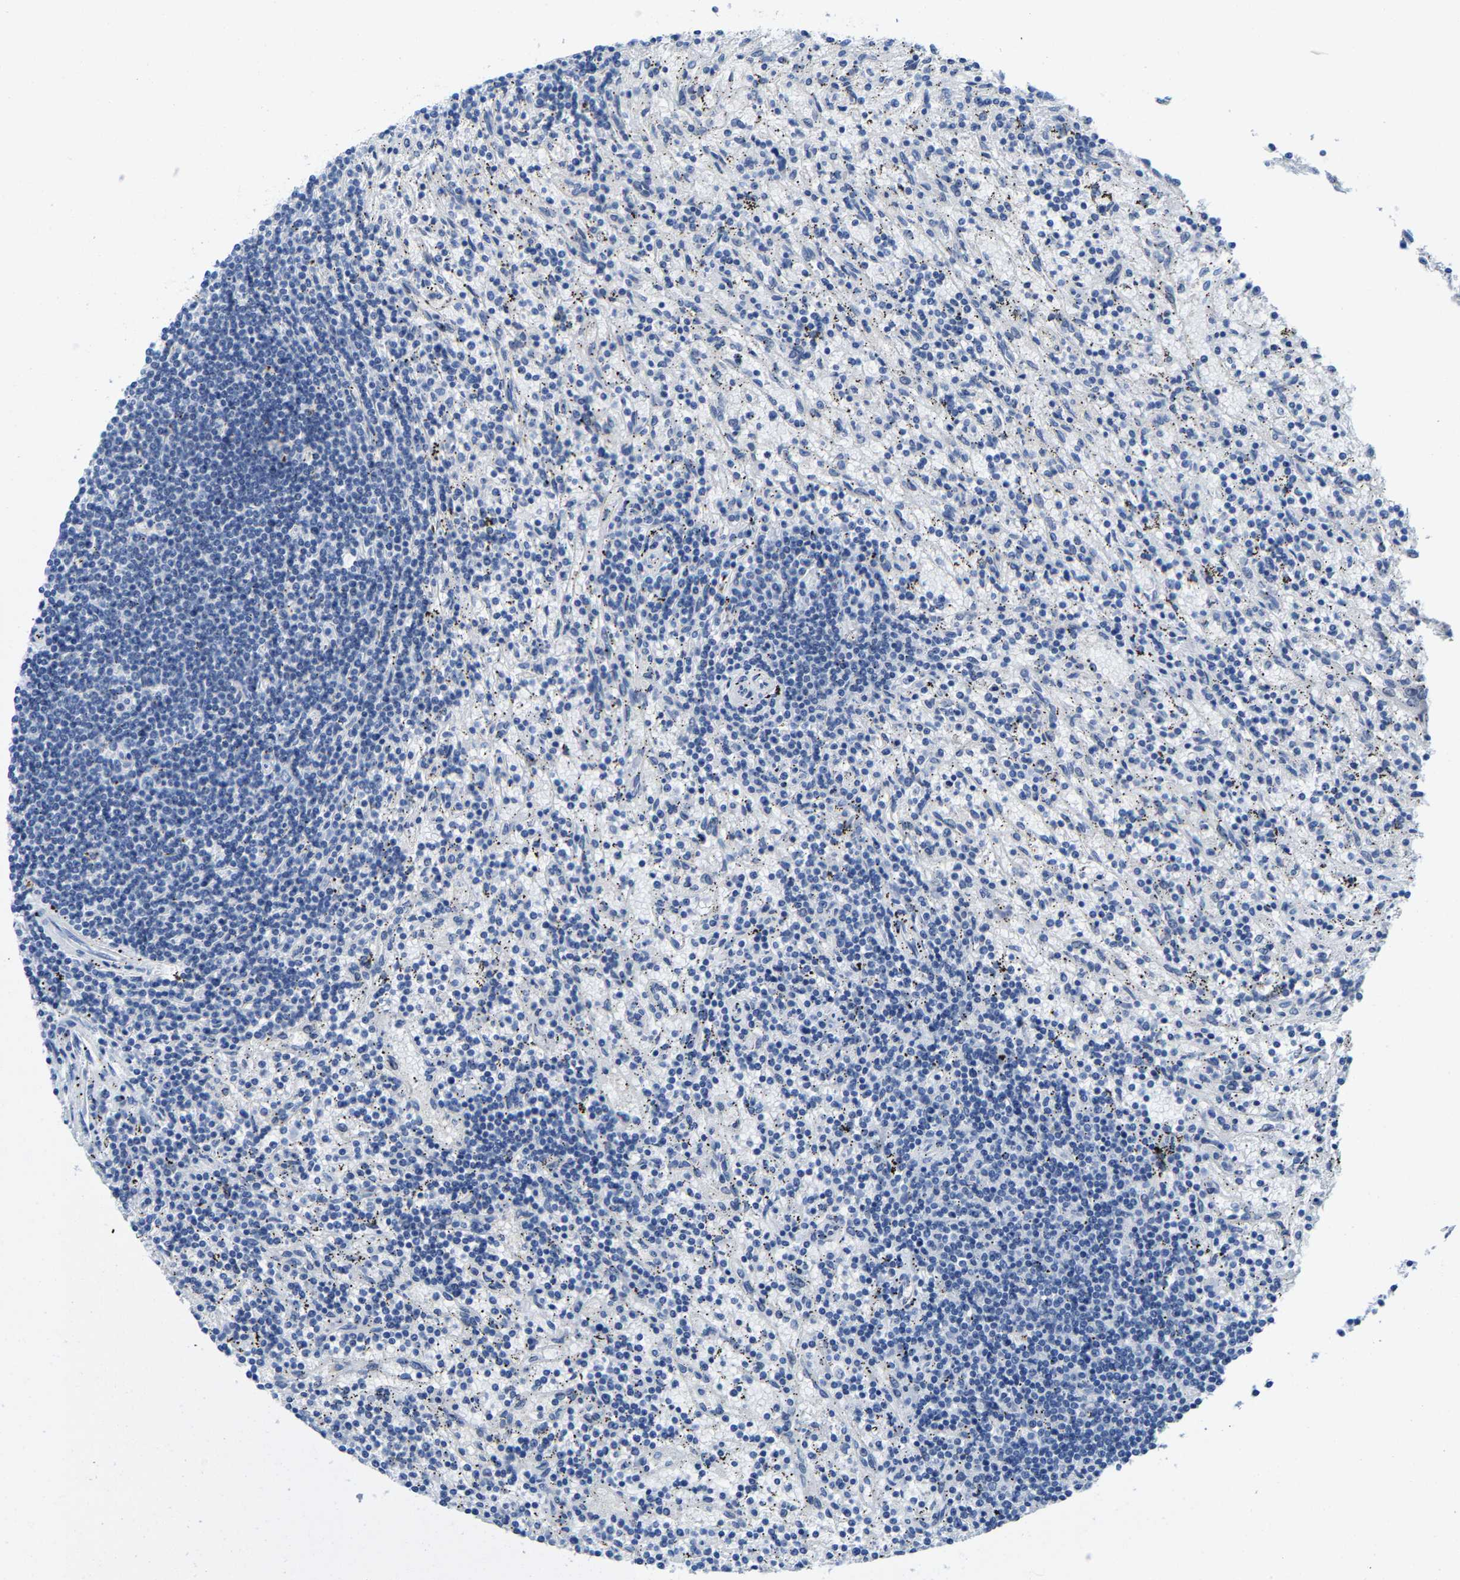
{"staining": {"intensity": "negative", "quantity": "none", "location": "none"}, "tissue": "lymphoma", "cell_type": "Tumor cells", "image_type": "cancer", "snomed": [{"axis": "morphology", "description": "Malignant lymphoma, non-Hodgkin's type, Low grade"}, {"axis": "topography", "description": "Spleen"}], "caption": "This histopathology image is of malignant lymphoma, non-Hodgkin's type (low-grade) stained with immunohistochemistry to label a protein in brown with the nuclei are counter-stained blue. There is no staining in tumor cells.", "gene": "SSH3", "patient": {"sex": "male", "age": 76}}